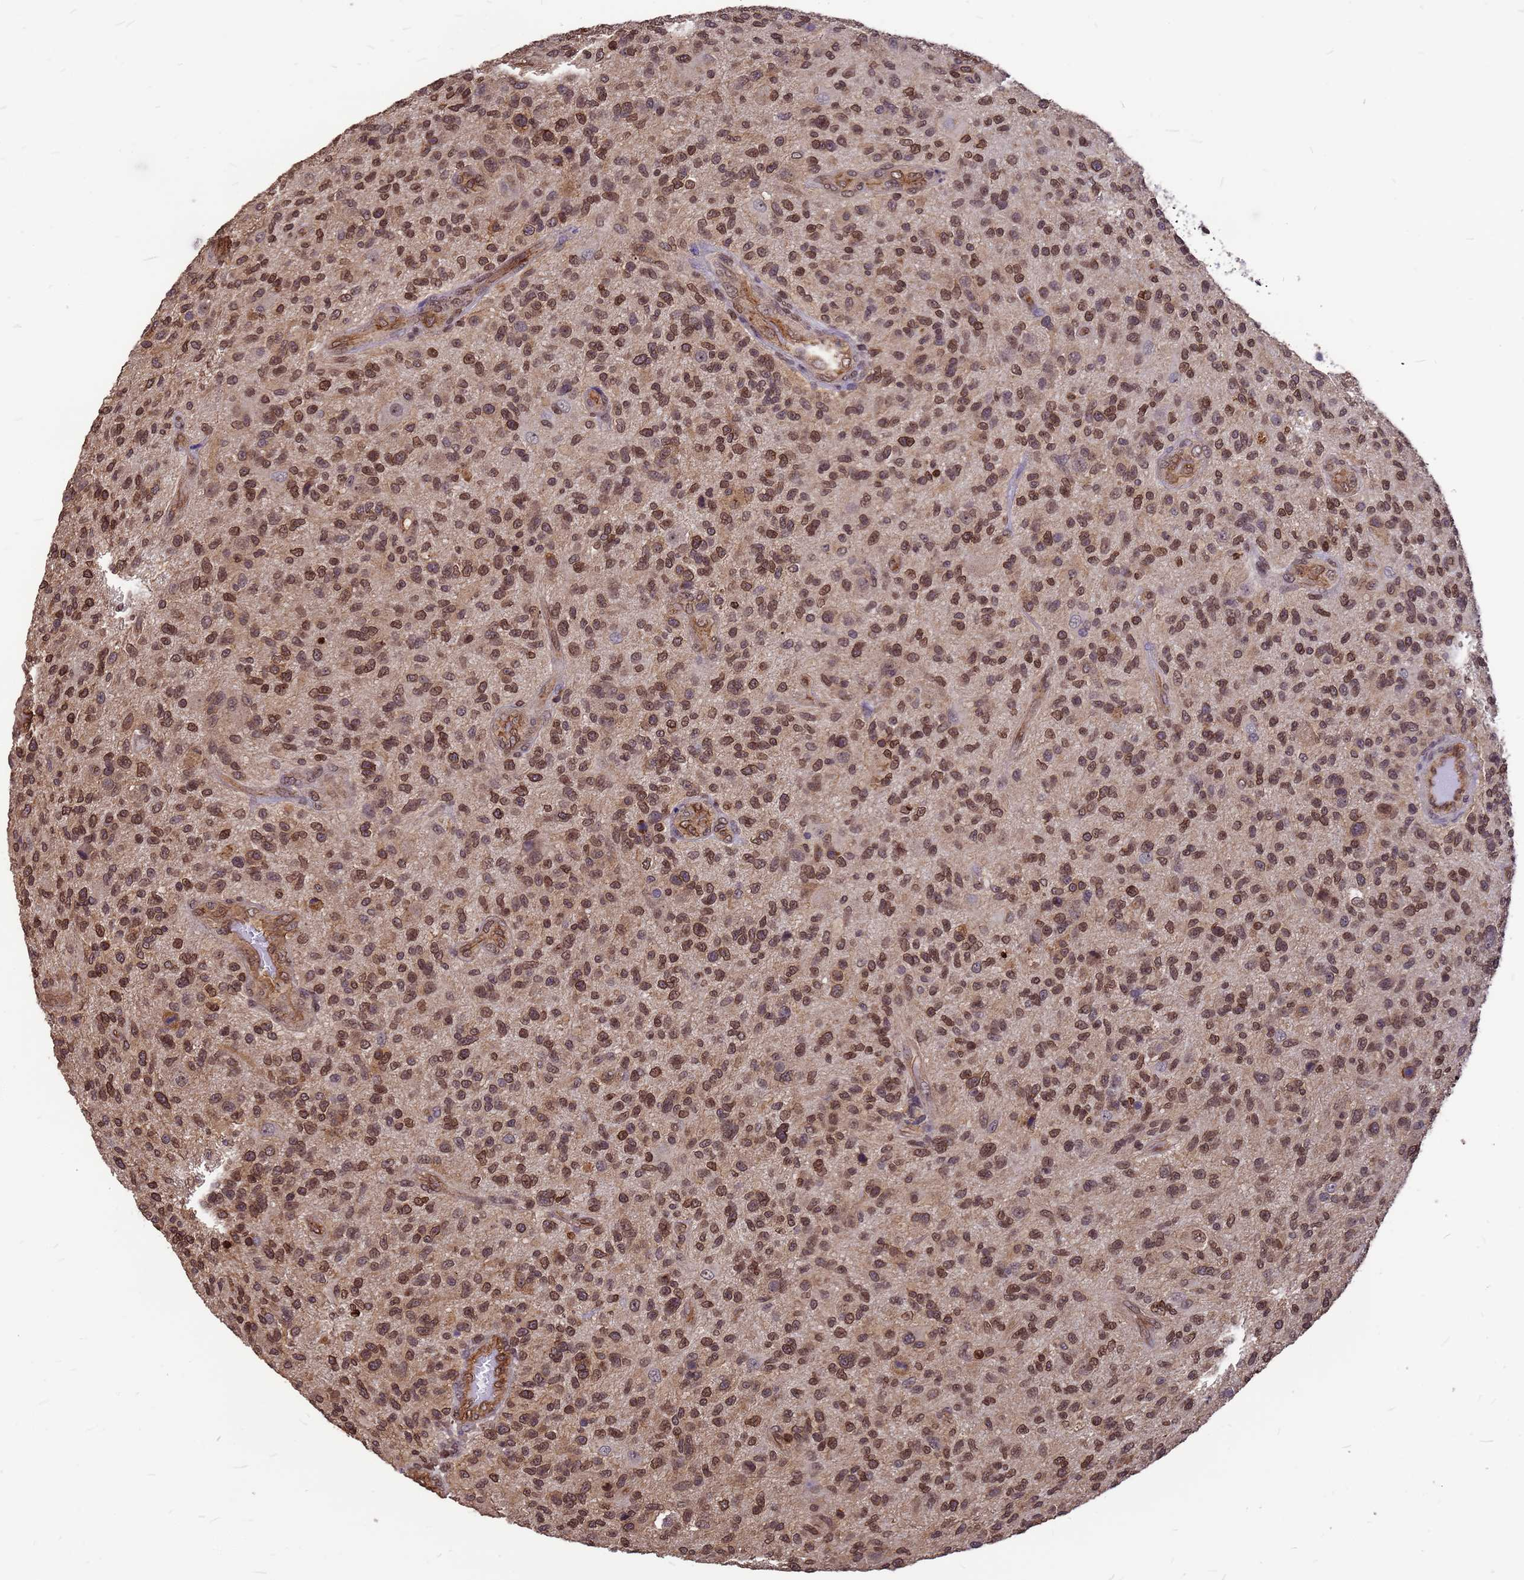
{"staining": {"intensity": "moderate", "quantity": ">75%", "location": "cytoplasmic/membranous,nuclear"}, "tissue": "glioma", "cell_type": "Tumor cells", "image_type": "cancer", "snomed": [{"axis": "morphology", "description": "Glioma, malignant, High grade"}, {"axis": "topography", "description": "Brain"}], "caption": "High-power microscopy captured an IHC image of malignant high-grade glioma, revealing moderate cytoplasmic/membranous and nuclear positivity in approximately >75% of tumor cells.", "gene": "C1orf35", "patient": {"sex": "male", "age": 47}}